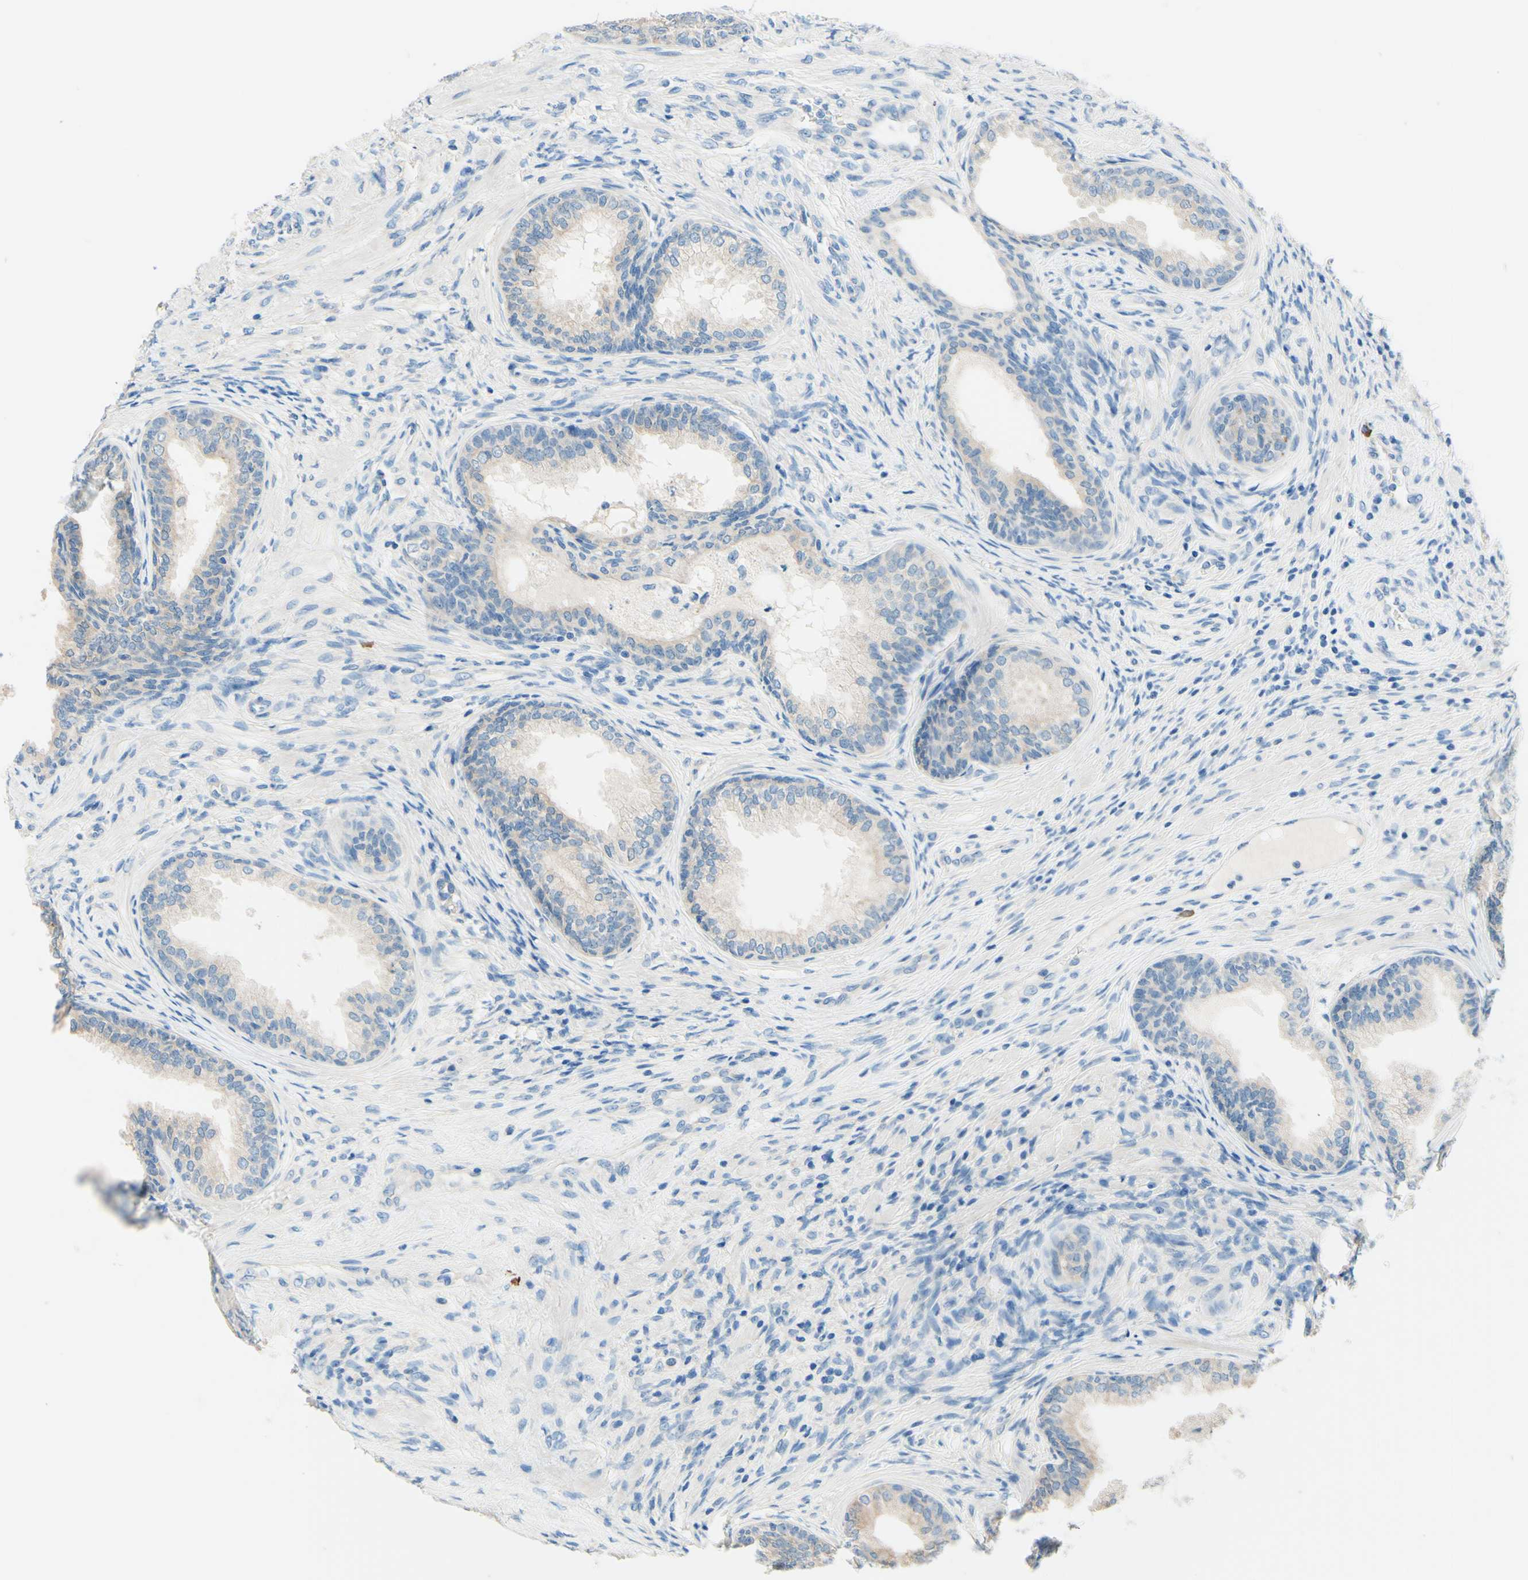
{"staining": {"intensity": "weak", "quantity": "25%-75%", "location": "cytoplasmic/membranous"}, "tissue": "prostate", "cell_type": "Glandular cells", "image_type": "normal", "snomed": [{"axis": "morphology", "description": "Normal tissue, NOS"}, {"axis": "topography", "description": "Prostate"}], "caption": "Protein staining of unremarkable prostate reveals weak cytoplasmic/membranous staining in approximately 25%-75% of glandular cells.", "gene": "PASD1", "patient": {"sex": "male", "age": 76}}